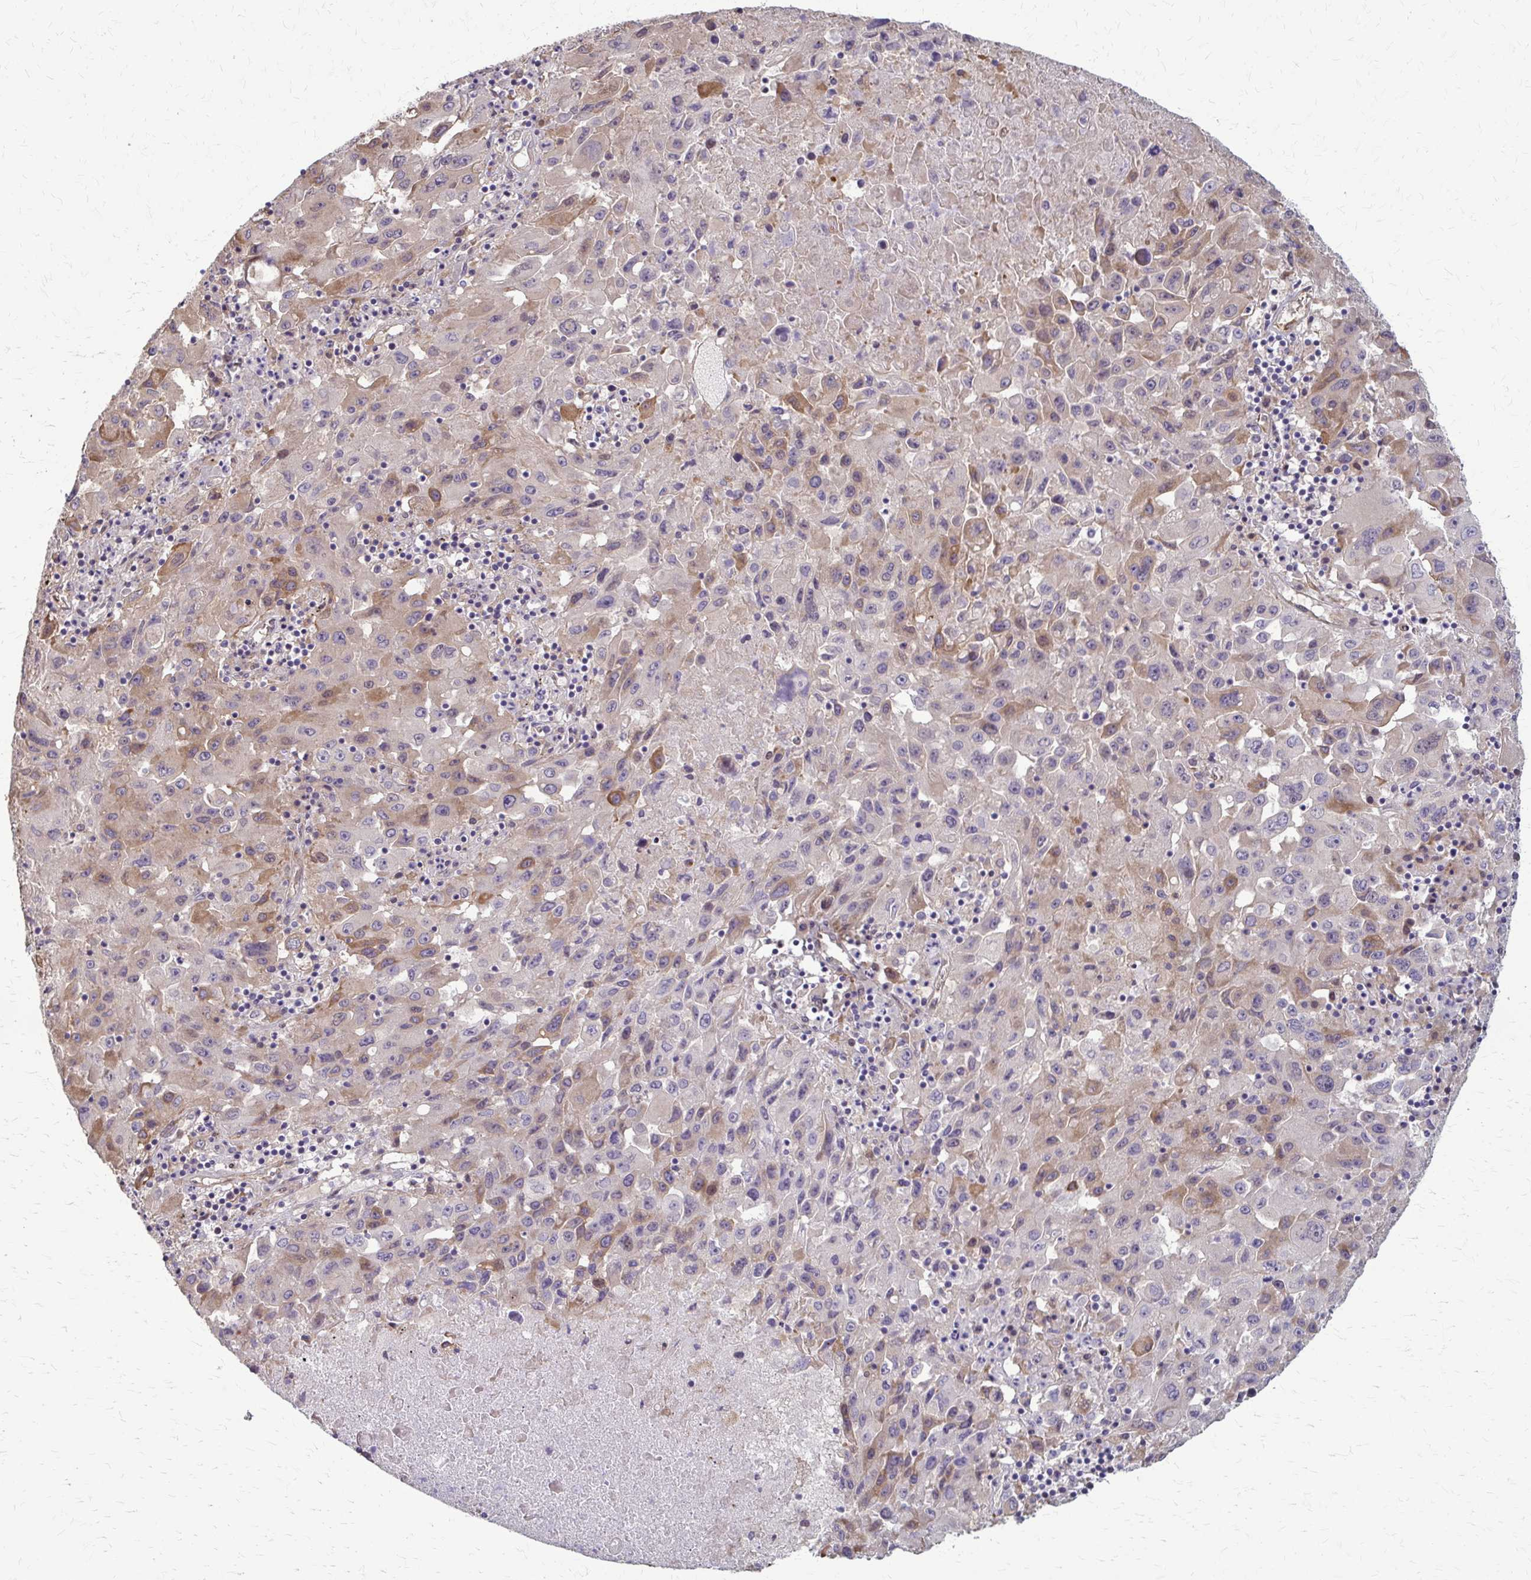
{"staining": {"intensity": "moderate", "quantity": "<25%", "location": "cytoplasmic/membranous"}, "tissue": "lung cancer", "cell_type": "Tumor cells", "image_type": "cancer", "snomed": [{"axis": "morphology", "description": "Squamous cell carcinoma, NOS"}, {"axis": "topography", "description": "Lung"}], "caption": "A high-resolution image shows immunohistochemistry staining of lung squamous cell carcinoma, which displays moderate cytoplasmic/membranous expression in approximately <25% of tumor cells.", "gene": "ZNF34", "patient": {"sex": "male", "age": 63}}